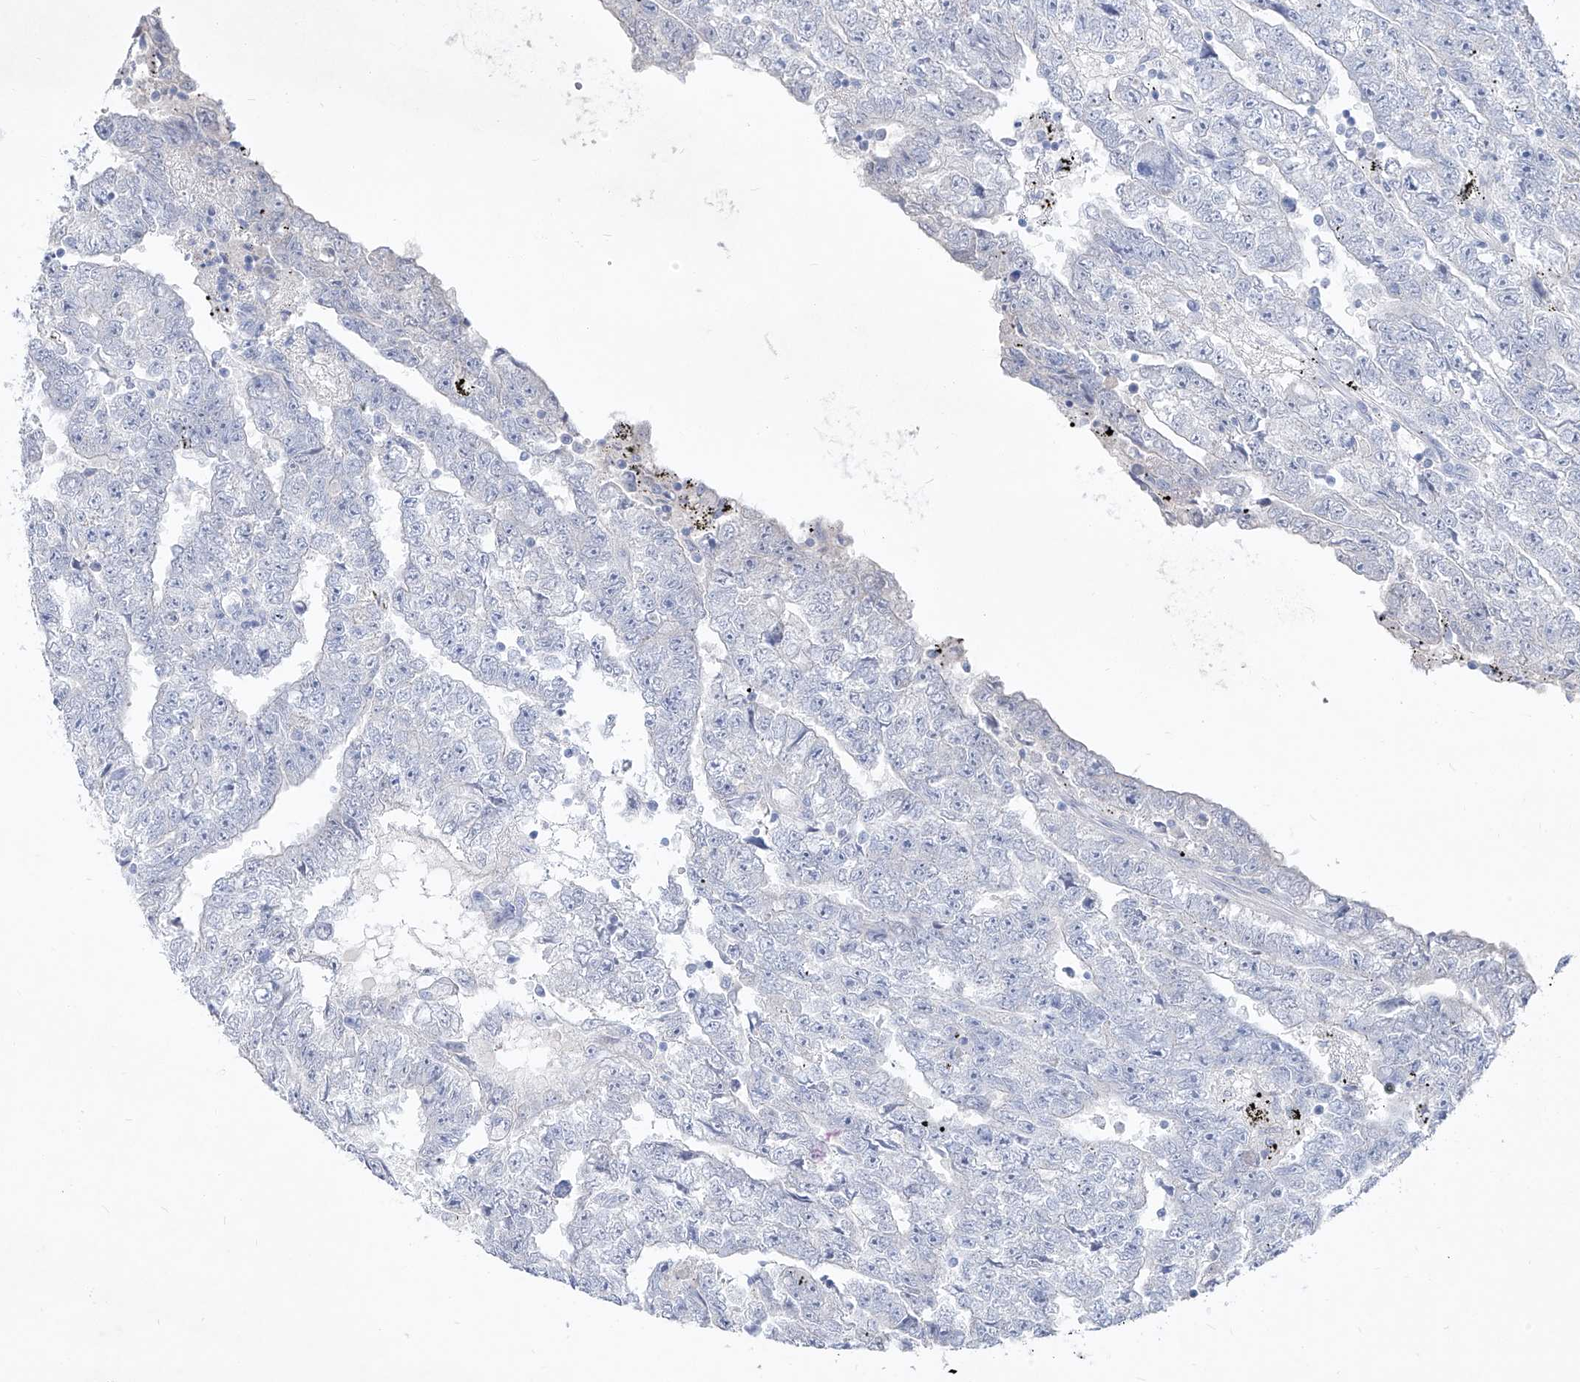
{"staining": {"intensity": "negative", "quantity": "none", "location": "none"}, "tissue": "testis cancer", "cell_type": "Tumor cells", "image_type": "cancer", "snomed": [{"axis": "morphology", "description": "Carcinoma, Embryonal, NOS"}, {"axis": "topography", "description": "Testis"}], "caption": "This is an immunohistochemistry (IHC) image of embryonal carcinoma (testis). There is no expression in tumor cells.", "gene": "FRS3", "patient": {"sex": "male", "age": 25}}